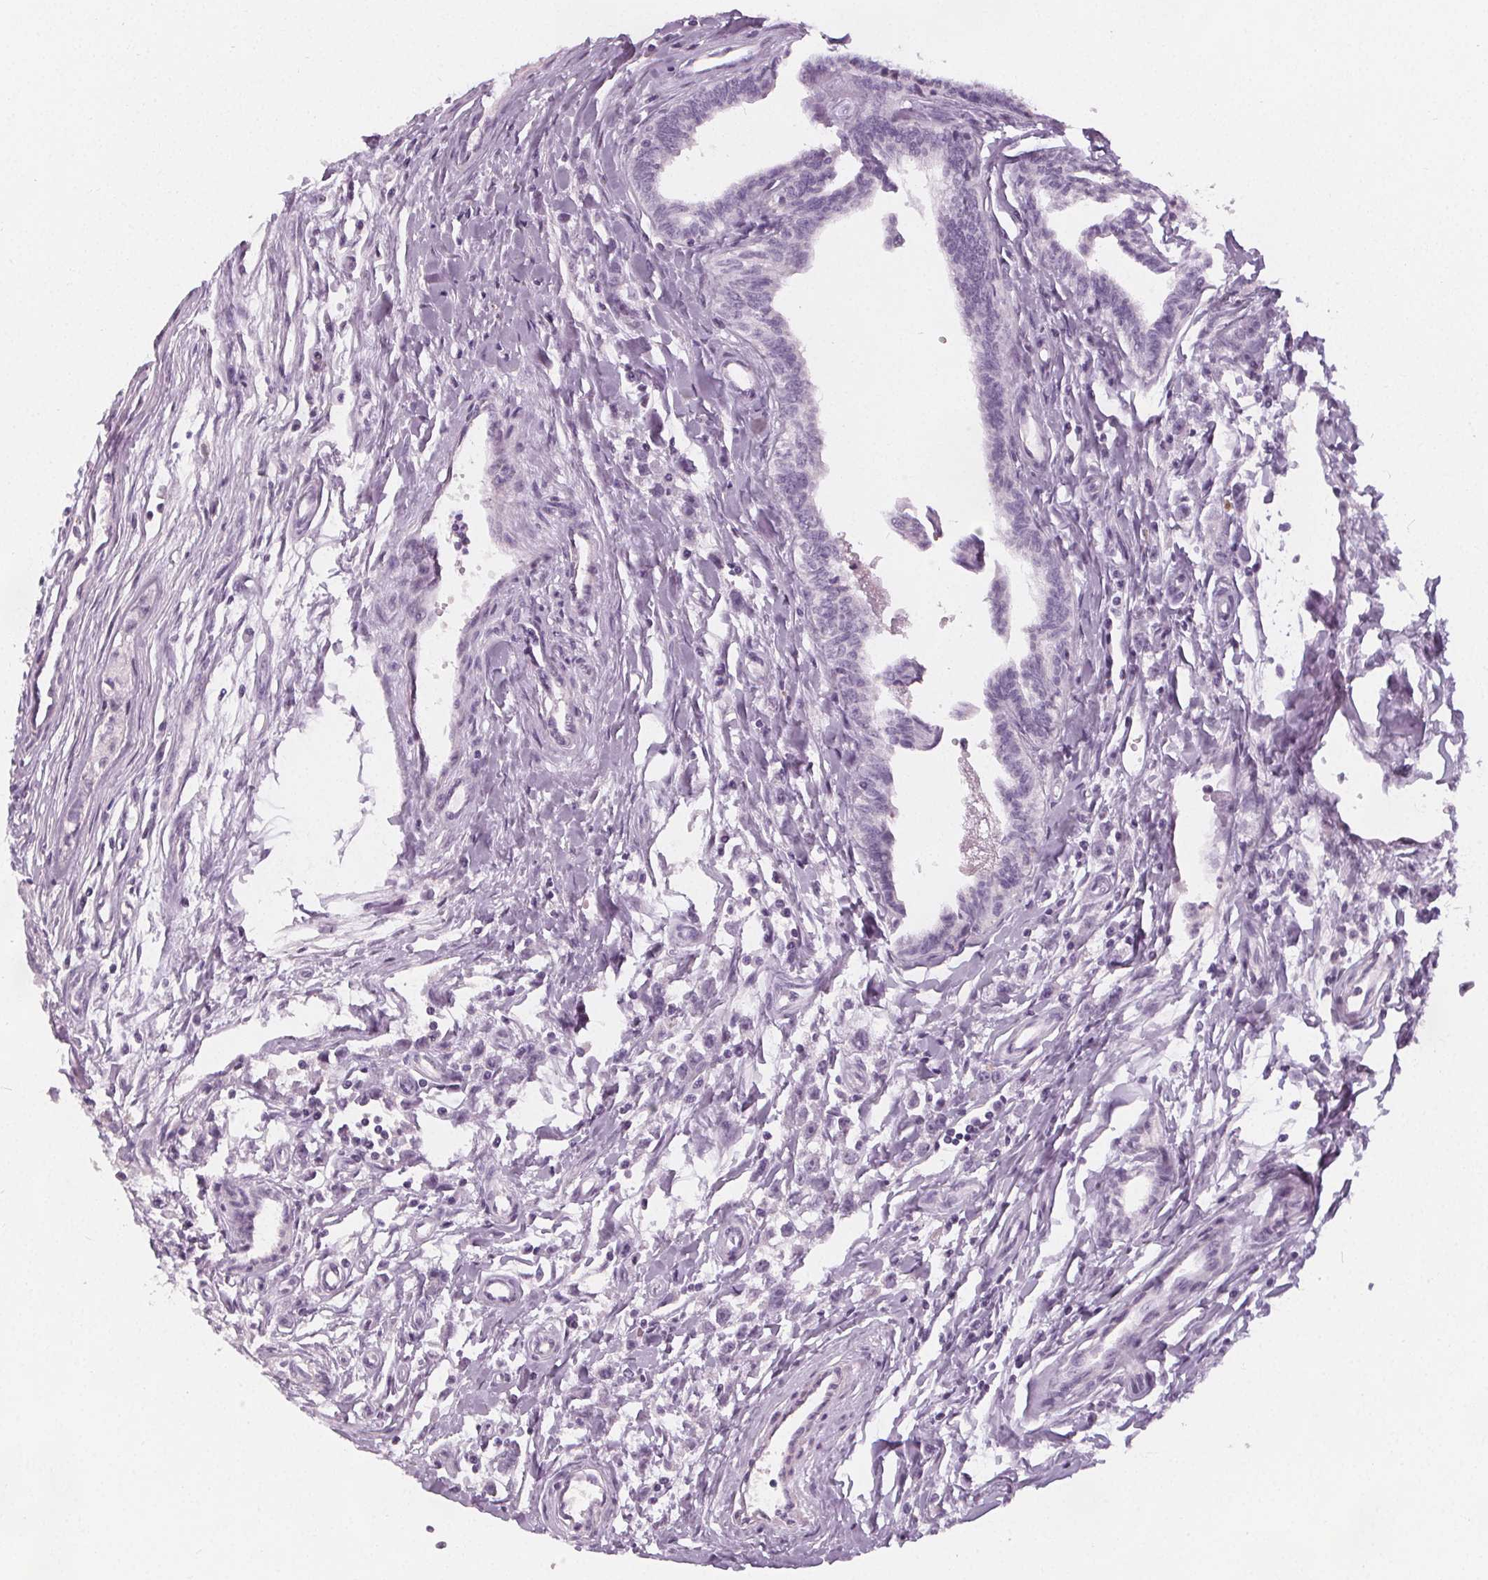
{"staining": {"intensity": "negative", "quantity": "none", "location": "none"}, "tissue": "testis cancer", "cell_type": "Tumor cells", "image_type": "cancer", "snomed": [{"axis": "morphology", "description": "Carcinoma, Embryonal, NOS"}, {"axis": "morphology", "description": "Teratoma, malignant, NOS"}, {"axis": "topography", "description": "Testis"}], "caption": "This is an IHC photomicrograph of human testis cancer (malignant teratoma). There is no positivity in tumor cells.", "gene": "SLC5A12", "patient": {"sex": "male", "age": 24}}